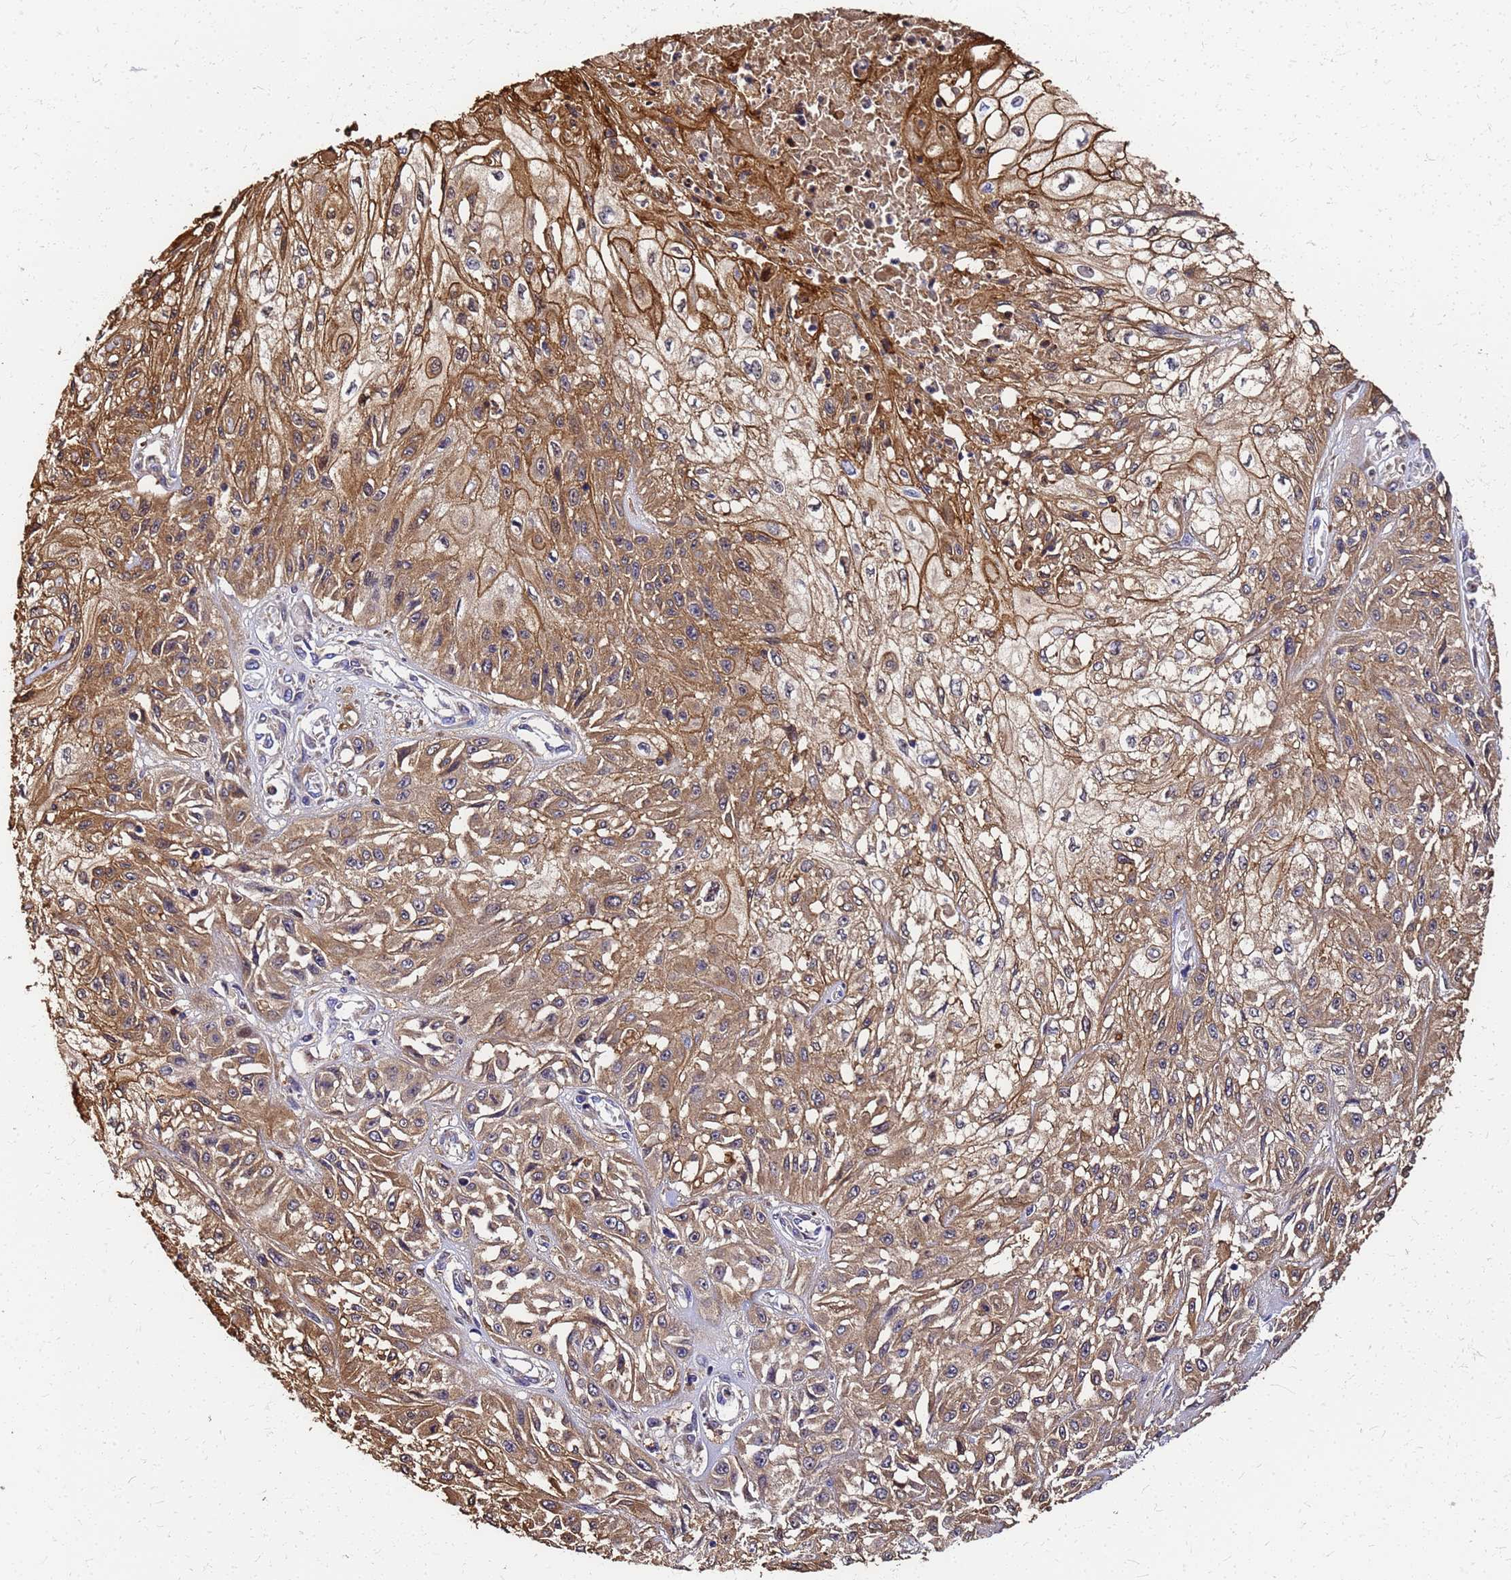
{"staining": {"intensity": "moderate", "quantity": ">75%", "location": "cytoplasmic/membranous,nuclear"}, "tissue": "skin cancer", "cell_type": "Tumor cells", "image_type": "cancer", "snomed": [{"axis": "morphology", "description": "Squamous cell carcinoma, NOS"}, {"axis": "morphology", "description": "Squamous cell carcinoma, metastatic, NOS"}, {"axis": "topography", "description": "Skin"}, {"axis": "topography", "description": "Lymph node"}], "caption": "There is medium levels of moderate cytoplasmic/membranous and nuclear staining in tumor cells of skin squamous cell carcinoma, as demonstrated by immunohistochemical staining (brown color).", "gene": "S100A11", "patient": {"sex": "male", "age": 75}}